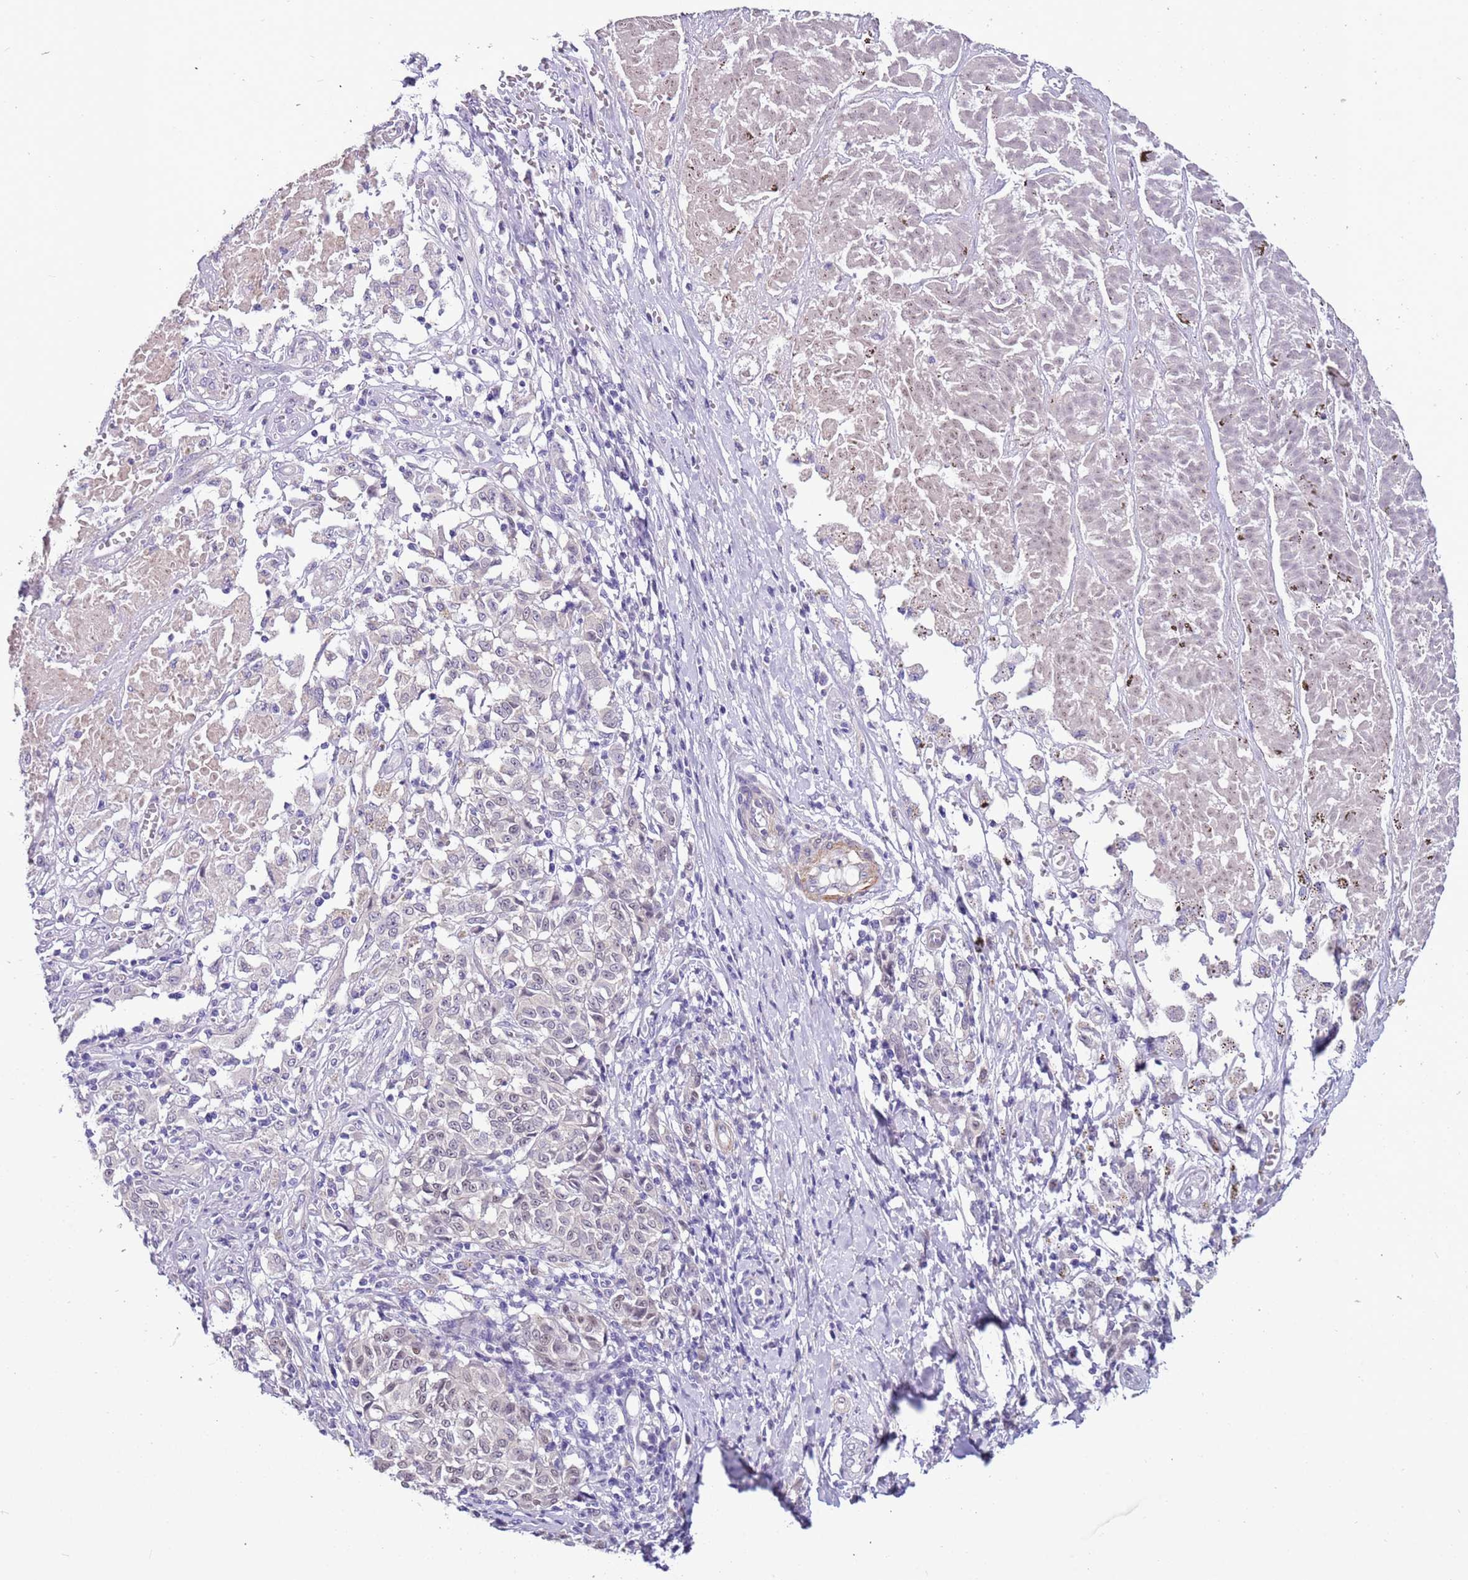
{"staining": {"intensity": "negative", "quantity": "none", "location": "none"}, "tissue": "melanoma", "cell_type": "Tumor cells", "image_type": "cancer", "snomed": [{"axis": "morphology", "description": "Malignant melanoma, NOS"}, {"axis": "topography", "description": "Skin"}], "caption": "High magnification brightfield microscopy of melanoma stained with DAB (3,3'-diaminobenzidine) (brown) and counterstained with hematoxylin (blue): tumor cells show no significant staining. The staining is performed using DAB (3,3'-diaminobenzidine) brown chromogen with nuclei counter-stained in using hematoxylin.", "gene": "PLEKHH1", "patient": {"sex": "female", "age": 72}}